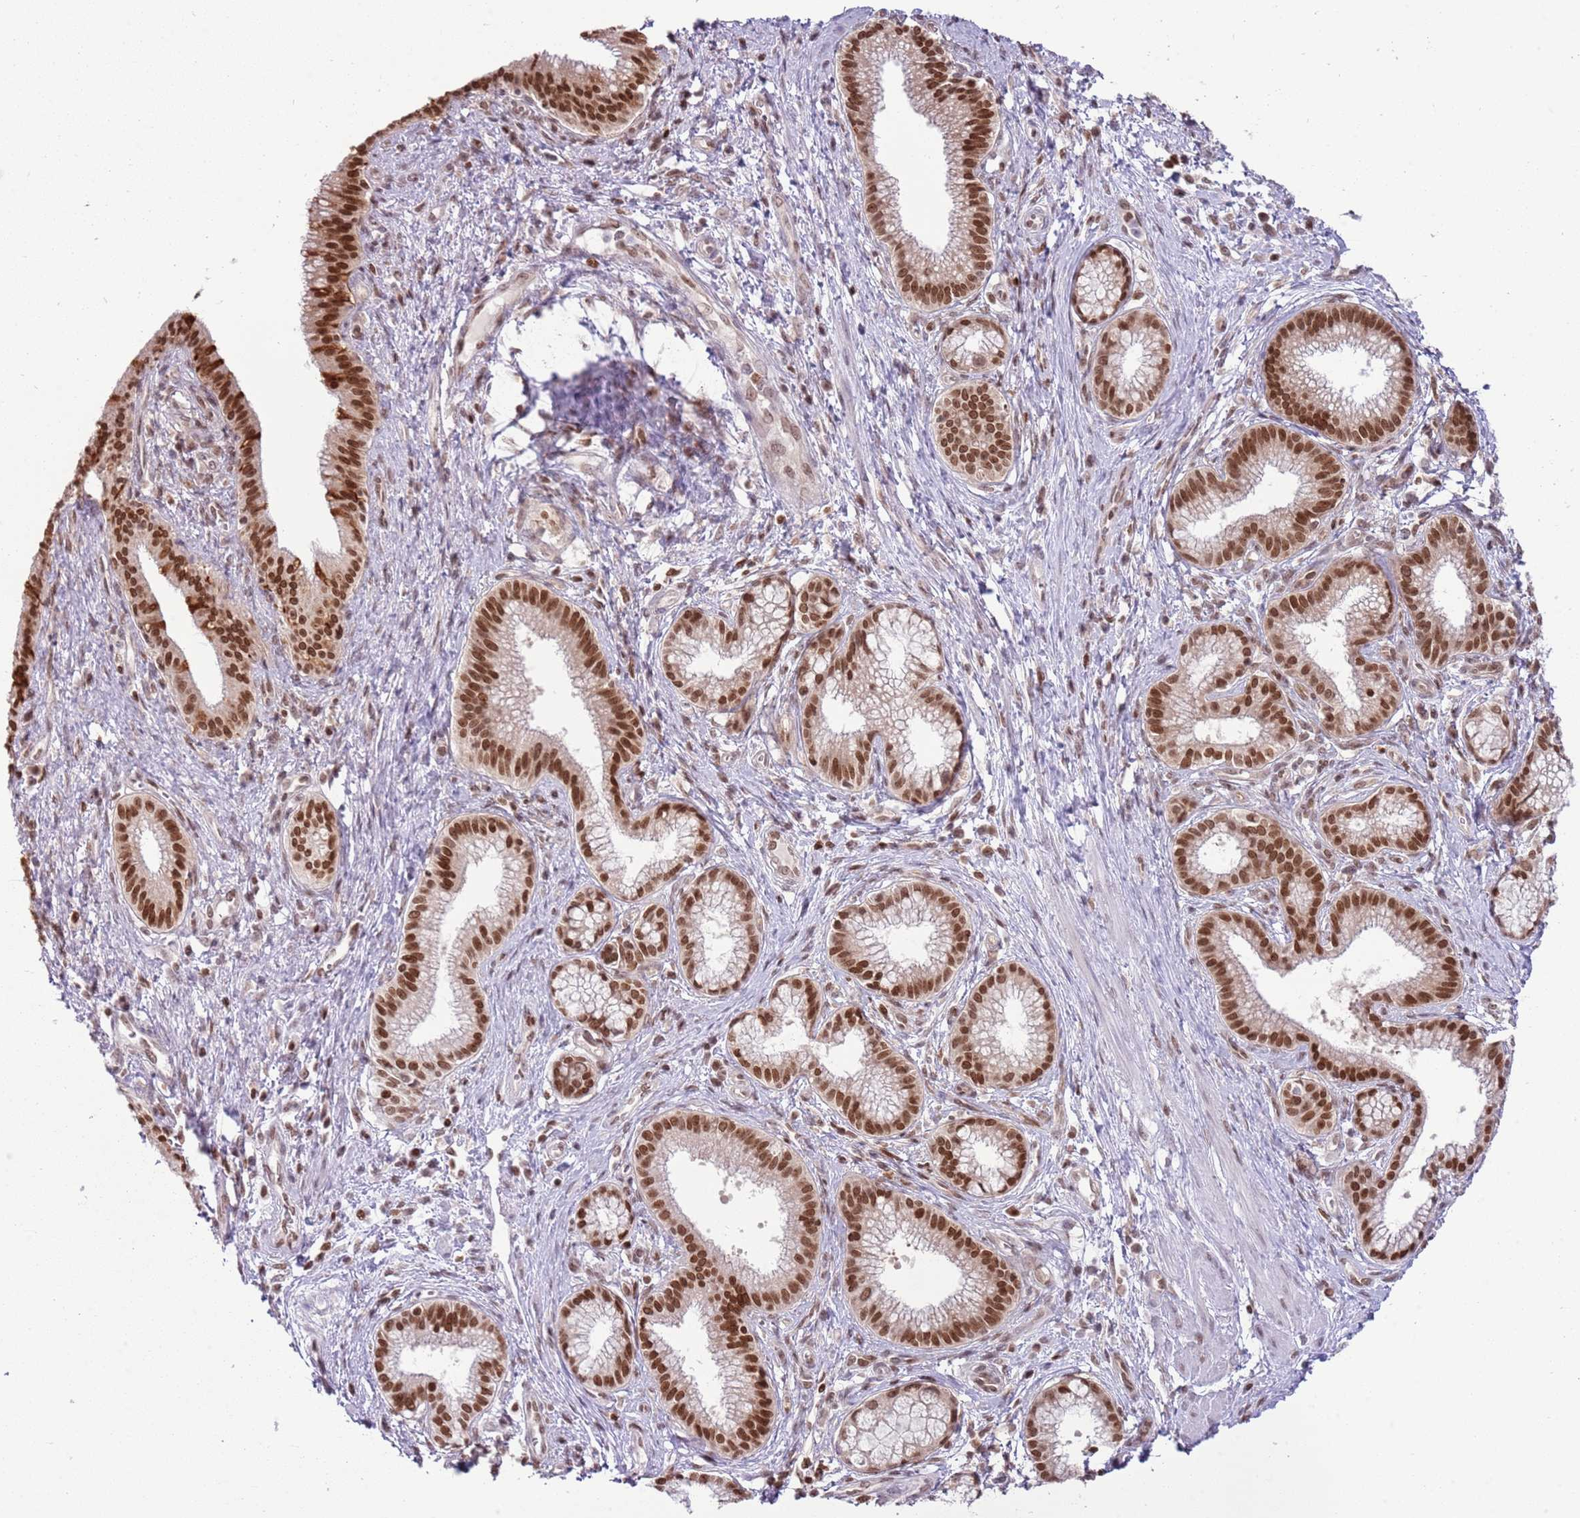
{"staining": {"intensity": "strong", "quantity": ">75%", "location": "nuclear"}, "tissue": "pancreatic cancer", "cell_type": "Tumor cells", "image_type": "cancer", "snomed": [{"axis": "morphology", "description": "Adenocarcinoma, NOS"}, {"axis": "topography", "description": "Pancreas"}], "caption": "Immunohistochemical staining of human pancreatic cancer (adenocarcinoma) reveals high levels of strong nuclear staining in about >75% of tumor cells. (DAB = brown stain, brightfield microscopy at high magnification).", "gene": "SELENOH", "patient": {"sex": "male", "age": 72}}